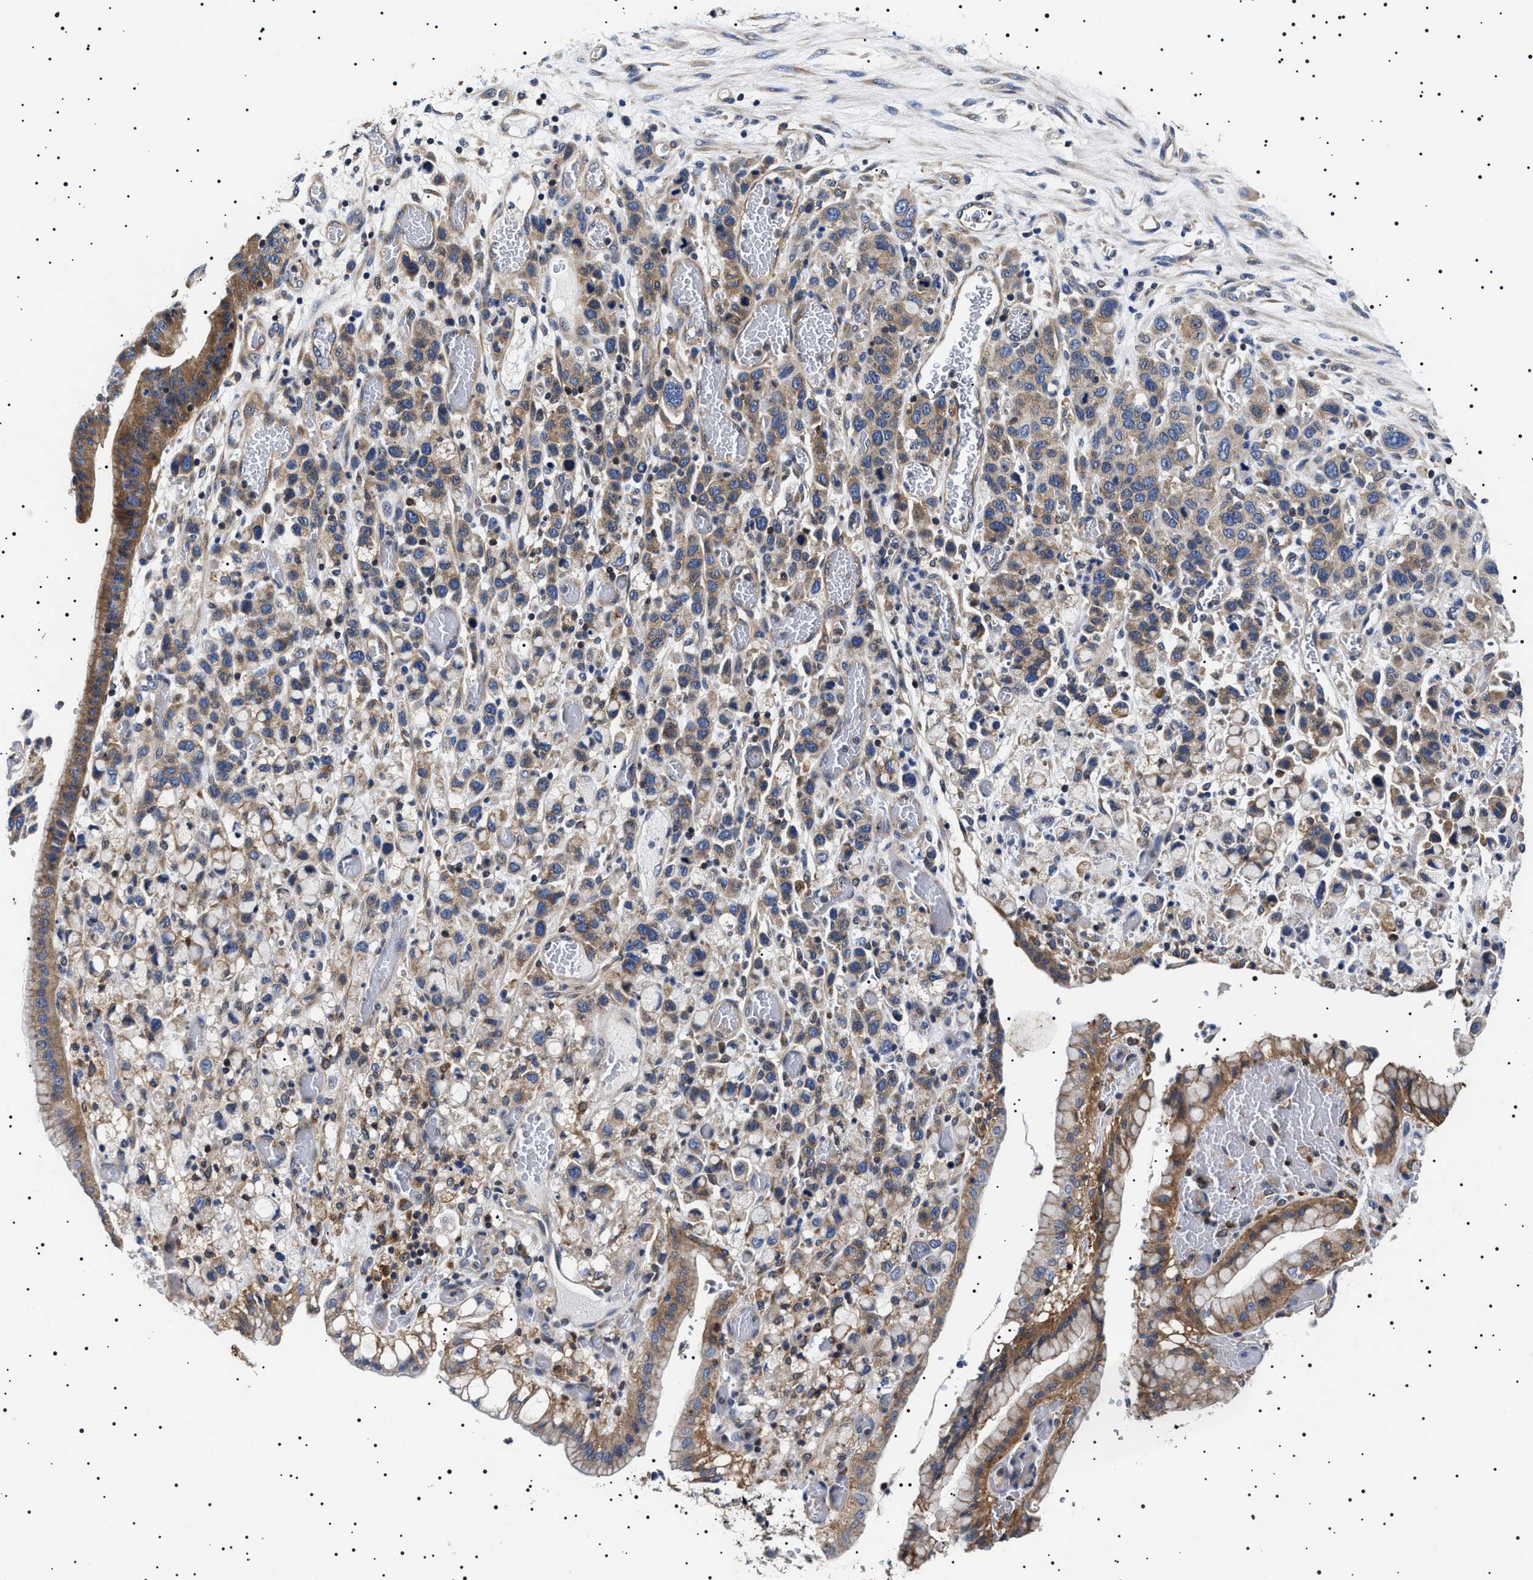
{"staining": {"intensity": "moderate", "quantity": ">75%", "location": "cytoplasmic/membranous"}, "tissue": "stomach cancer", "cell_type": "Tumor cells", "image_type": "cancer", "snomed": [{"axis": "morphology", "description": "Normal tissue, NOS"}, {"axis": "morphology", "description": "Adenocarcinoma, NOS"}, {"axis": "morphology", "description": "Adenocarcinoma, High grade"}, {"axis": "topography", "description": "Stomach, upper"}, {"axis": "topography", "description": "Stomach"}], "caption": "Immunohistochemistry (IHC) micrograph of neoplastic tissue: human stomach cancer stained using immunohistochemistry (IHC) shows medium levels of moderate protein expression localized specifically in the cytoplasmic/membranous of tumor cells, appearing as a cytoplasmic/membranous brown color.", "gene": "SLC4A7", "patient": {"sex": "female", "age": 65}}